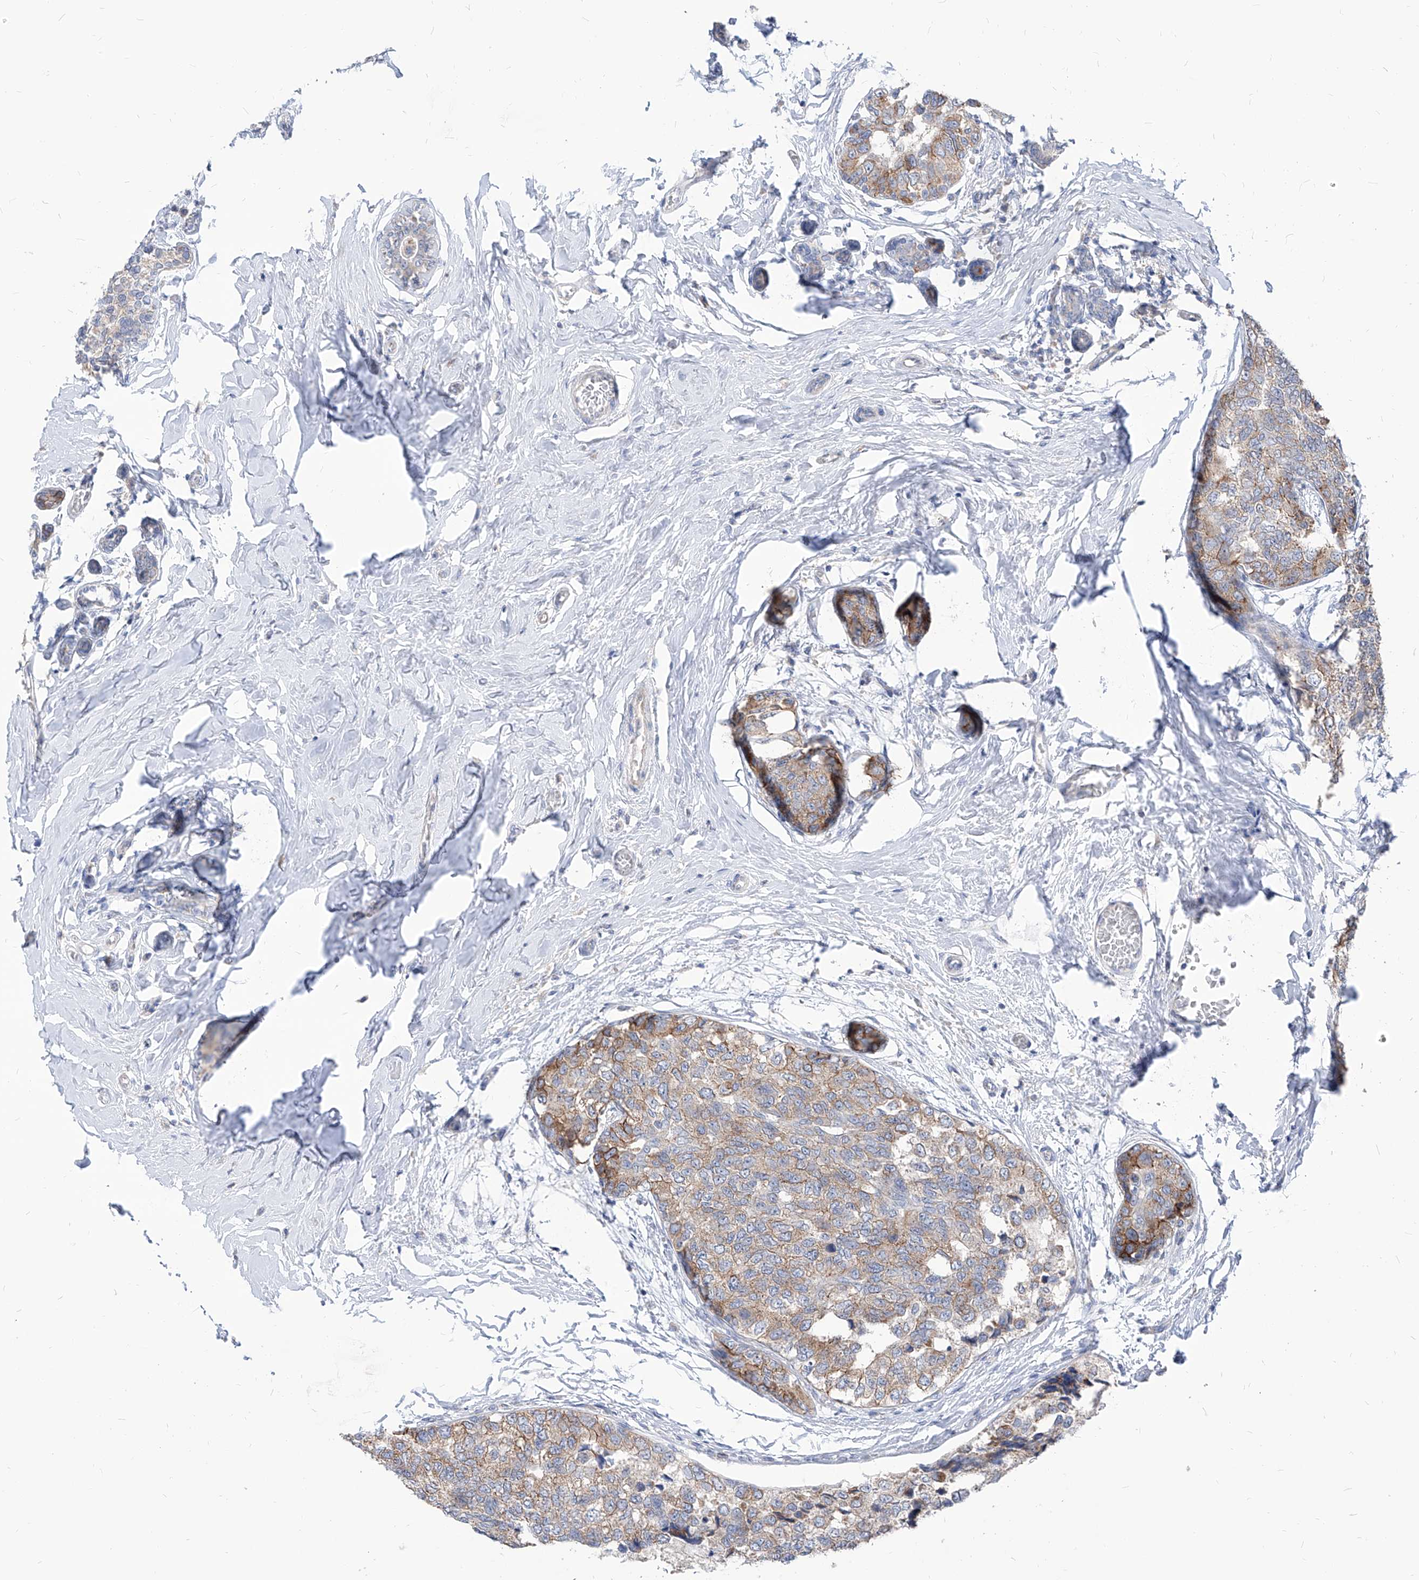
{"staining": {"intensity": "weak", "quantity": ">75%", "location": "cytoplasmic/membranous"}, "tissue": "breast cancer", "cell_type": "Tumor cells", "image_type": "cancer", "snomed": [{"axis": "morphology", "description": "Normal tissue, NOS"}, {"axis": "morphology", "description": "Duct carcinoma"}, {"axis": "topography", "description": "Breast"}], "caption": "Breast cancer stained with immunohistochemistry reveals weak cytoplasmic/membranous positivity in approximately >75% of tumor cells.", "gene": "AGPS", "patient": {"sex": "female", "age": 43}}